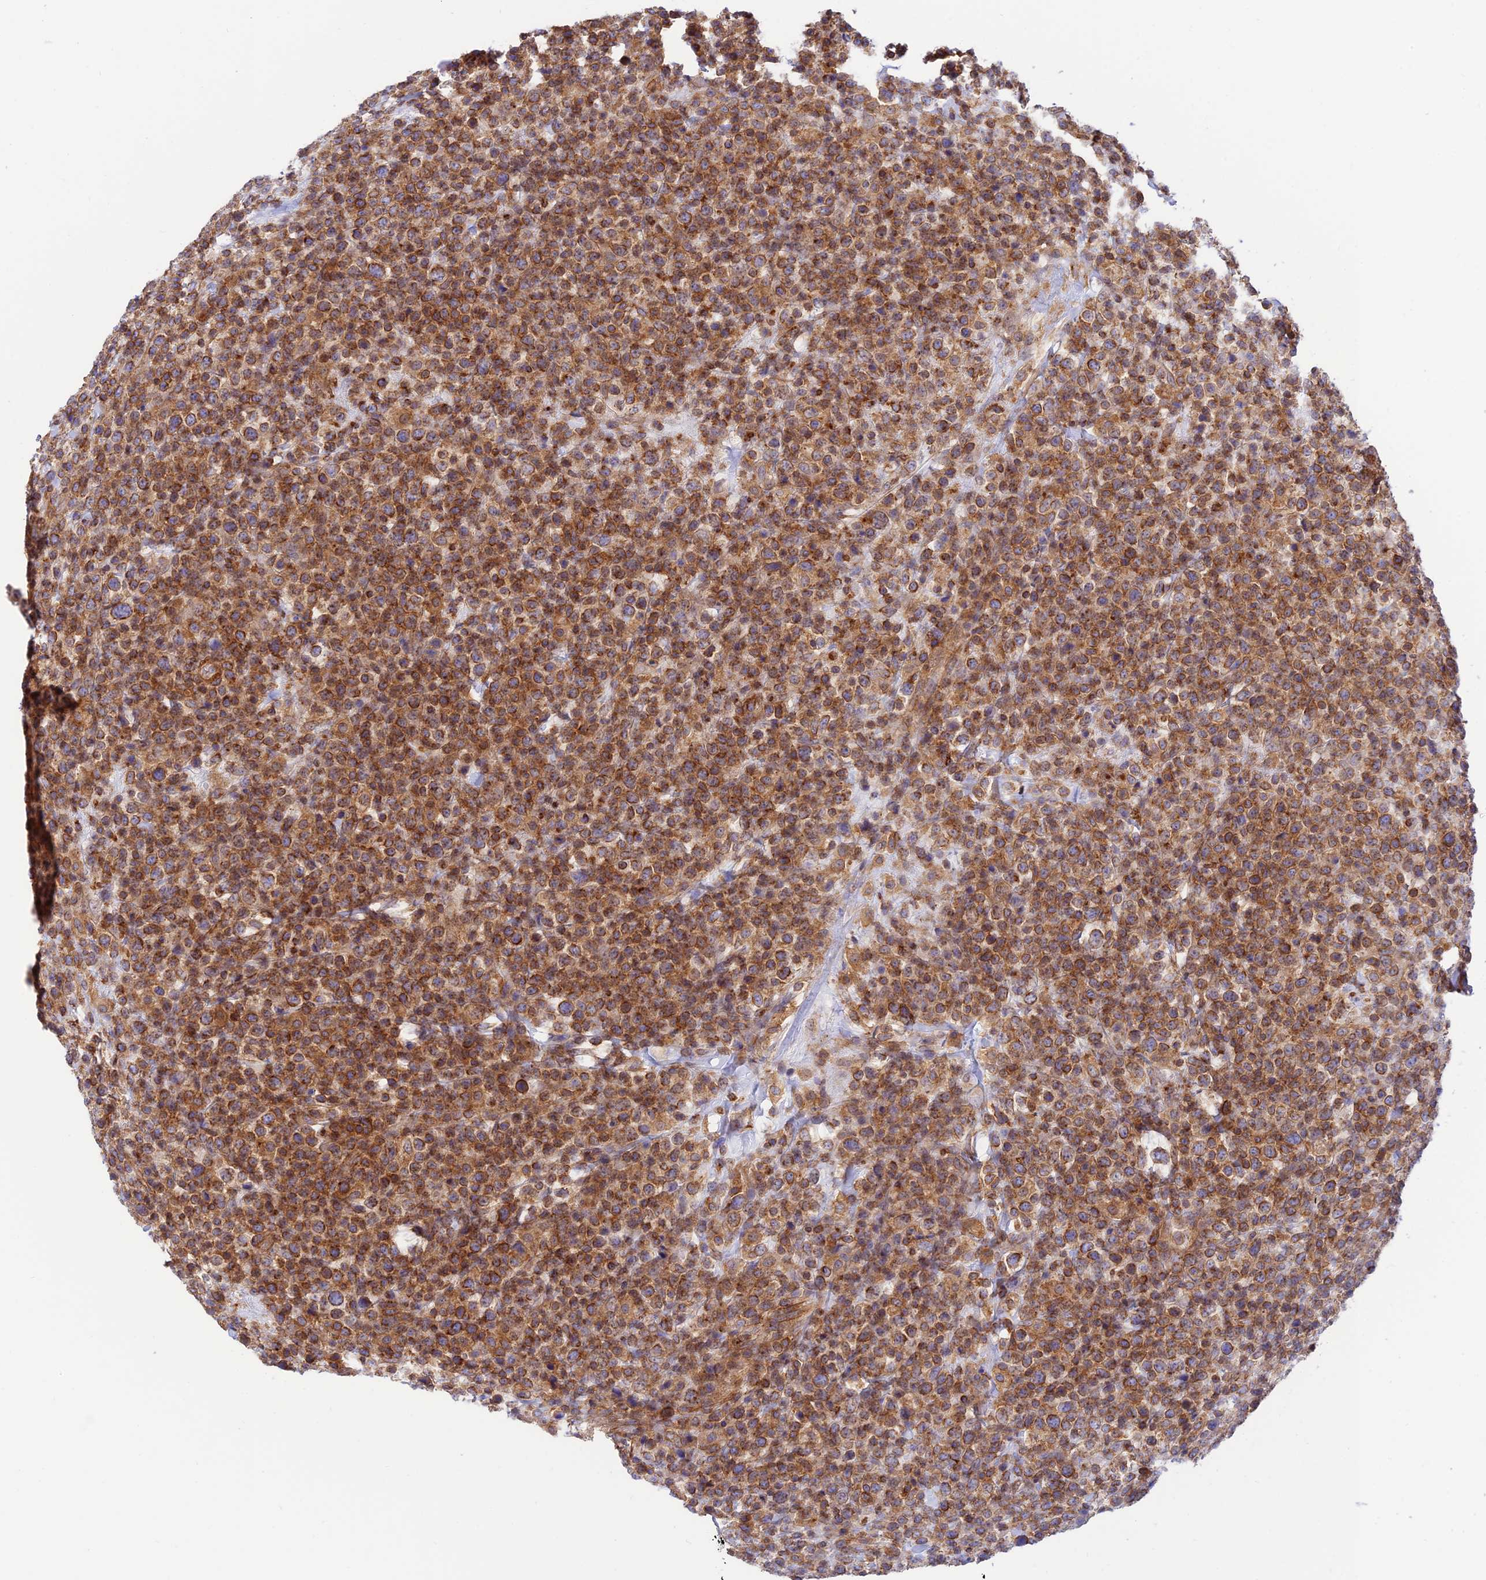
{"staining": {"intensity": "strong", "quantity": ">75%", "location": "cytoplasmic/membranous"}, "tissue": "lymphoma", "cell_type": "Tumor cells", "image_type": "cancer", "snomed": [{"axis": "morphology", "description": "Malignant lymphoma, non-Hodgkin's type, High grade"}, {"axis": "topography", "description": "Colon"}], "caption": "Immunohistochemistry (IHC) of human lymphoma exhibits high levels of strong cytoplasmic/membranous positivity in about >75% of tumor cells.", "gene": "PPP1R12C", "patient": {"sex": "female", "age": 53}}